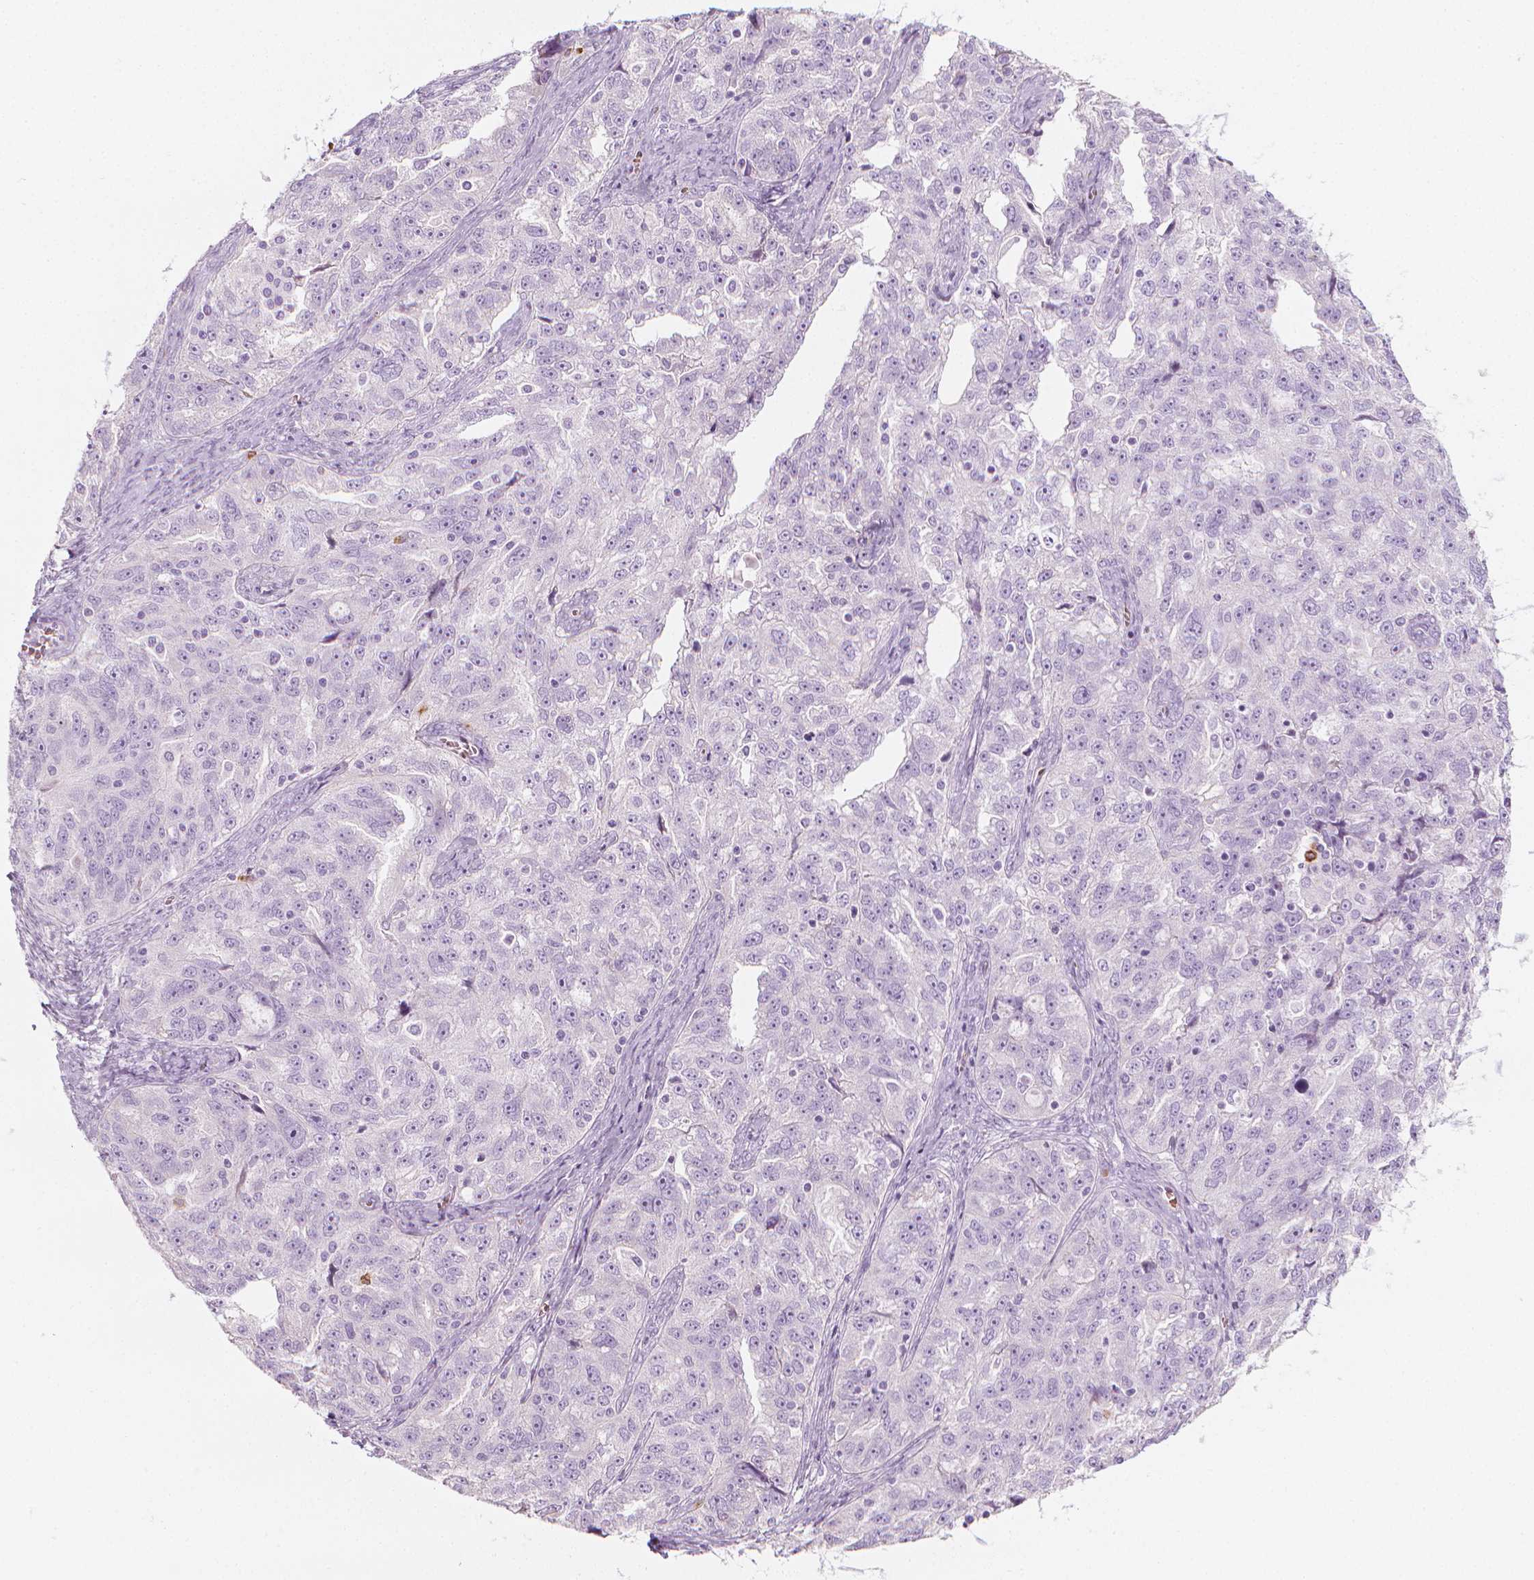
{"staining": {"intensity": "negative", "quantity": "none", "location": "none"}, "tissue": "ovarian cancer", "cell_type": "Tumor cells", "image_type": "cancer", "snomed": [{"axis": "morphology", "description": "Cystadenocarcinoma, serous, NOS"}, {"axis": "topography", "description": "Ovary"}], "caption": "Tumor cells show no significant protein expression in serous cystadenocarcinoma (ovarian).", "gene": "CES1", "patient": {"sex": "female", "age": 51}}